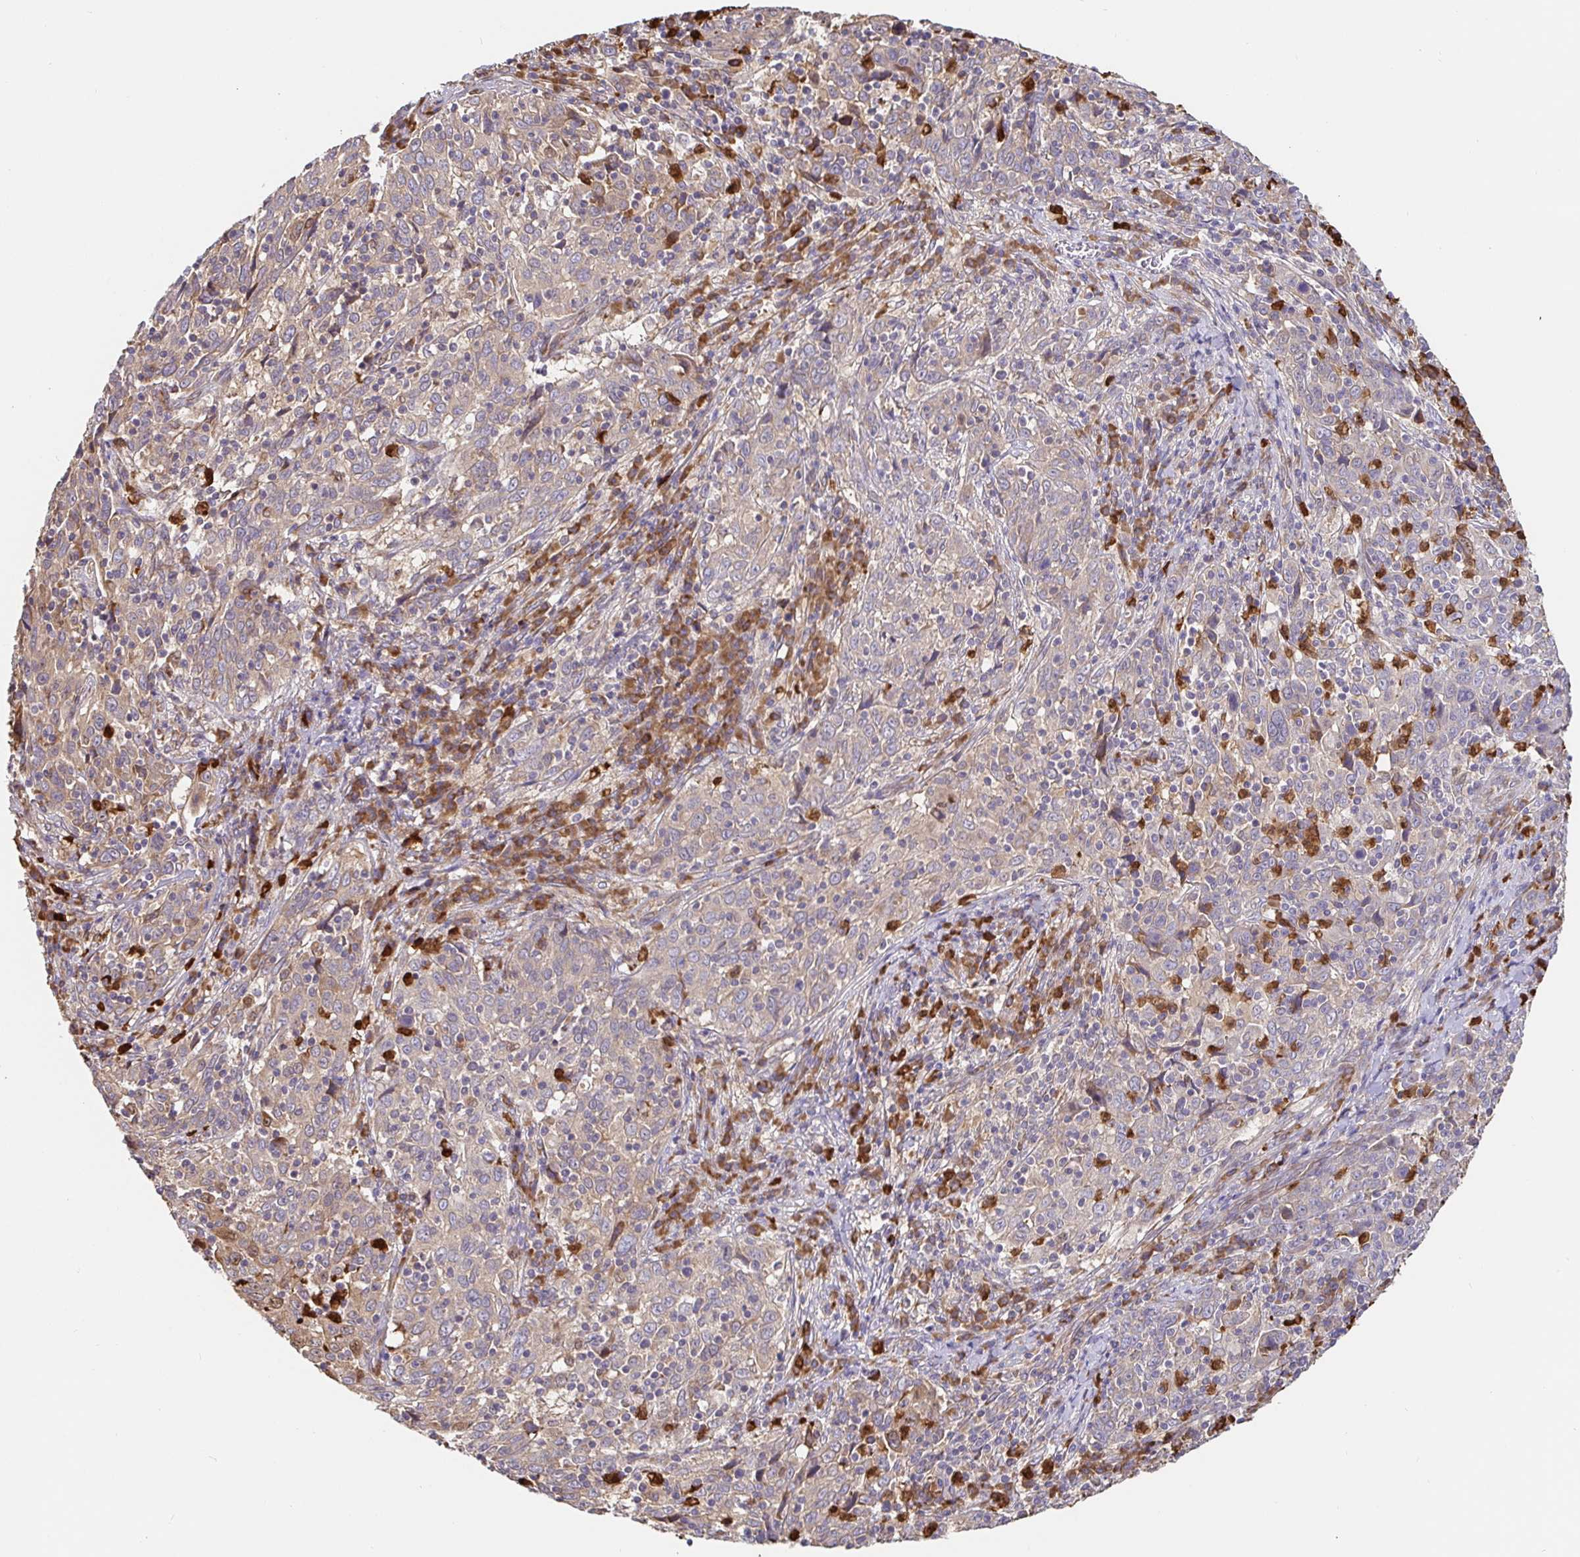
{"staining": {"intensity": "weak", "quantity": "25%-75%", "location": "cytoplasmic/membranous"}, "tissue": "cervical cancer", "cell_type": "Tumor cells", "image_type": "cancer", "snomed": [{"axis": "morphology", "description": "Squamous cell carcinoma, NOS"}, {"axis": "topography", "description": "Cervix"}], "caption": "About 25%-75% of tumor cells in human cervical squamous cell carcinoma reveal weak cytoplasmic/membranous protein staining as visualized by brown immunohistochemical staining.", "gene": "PDPK1", "patient": {"sex": "female", "age": 46}}